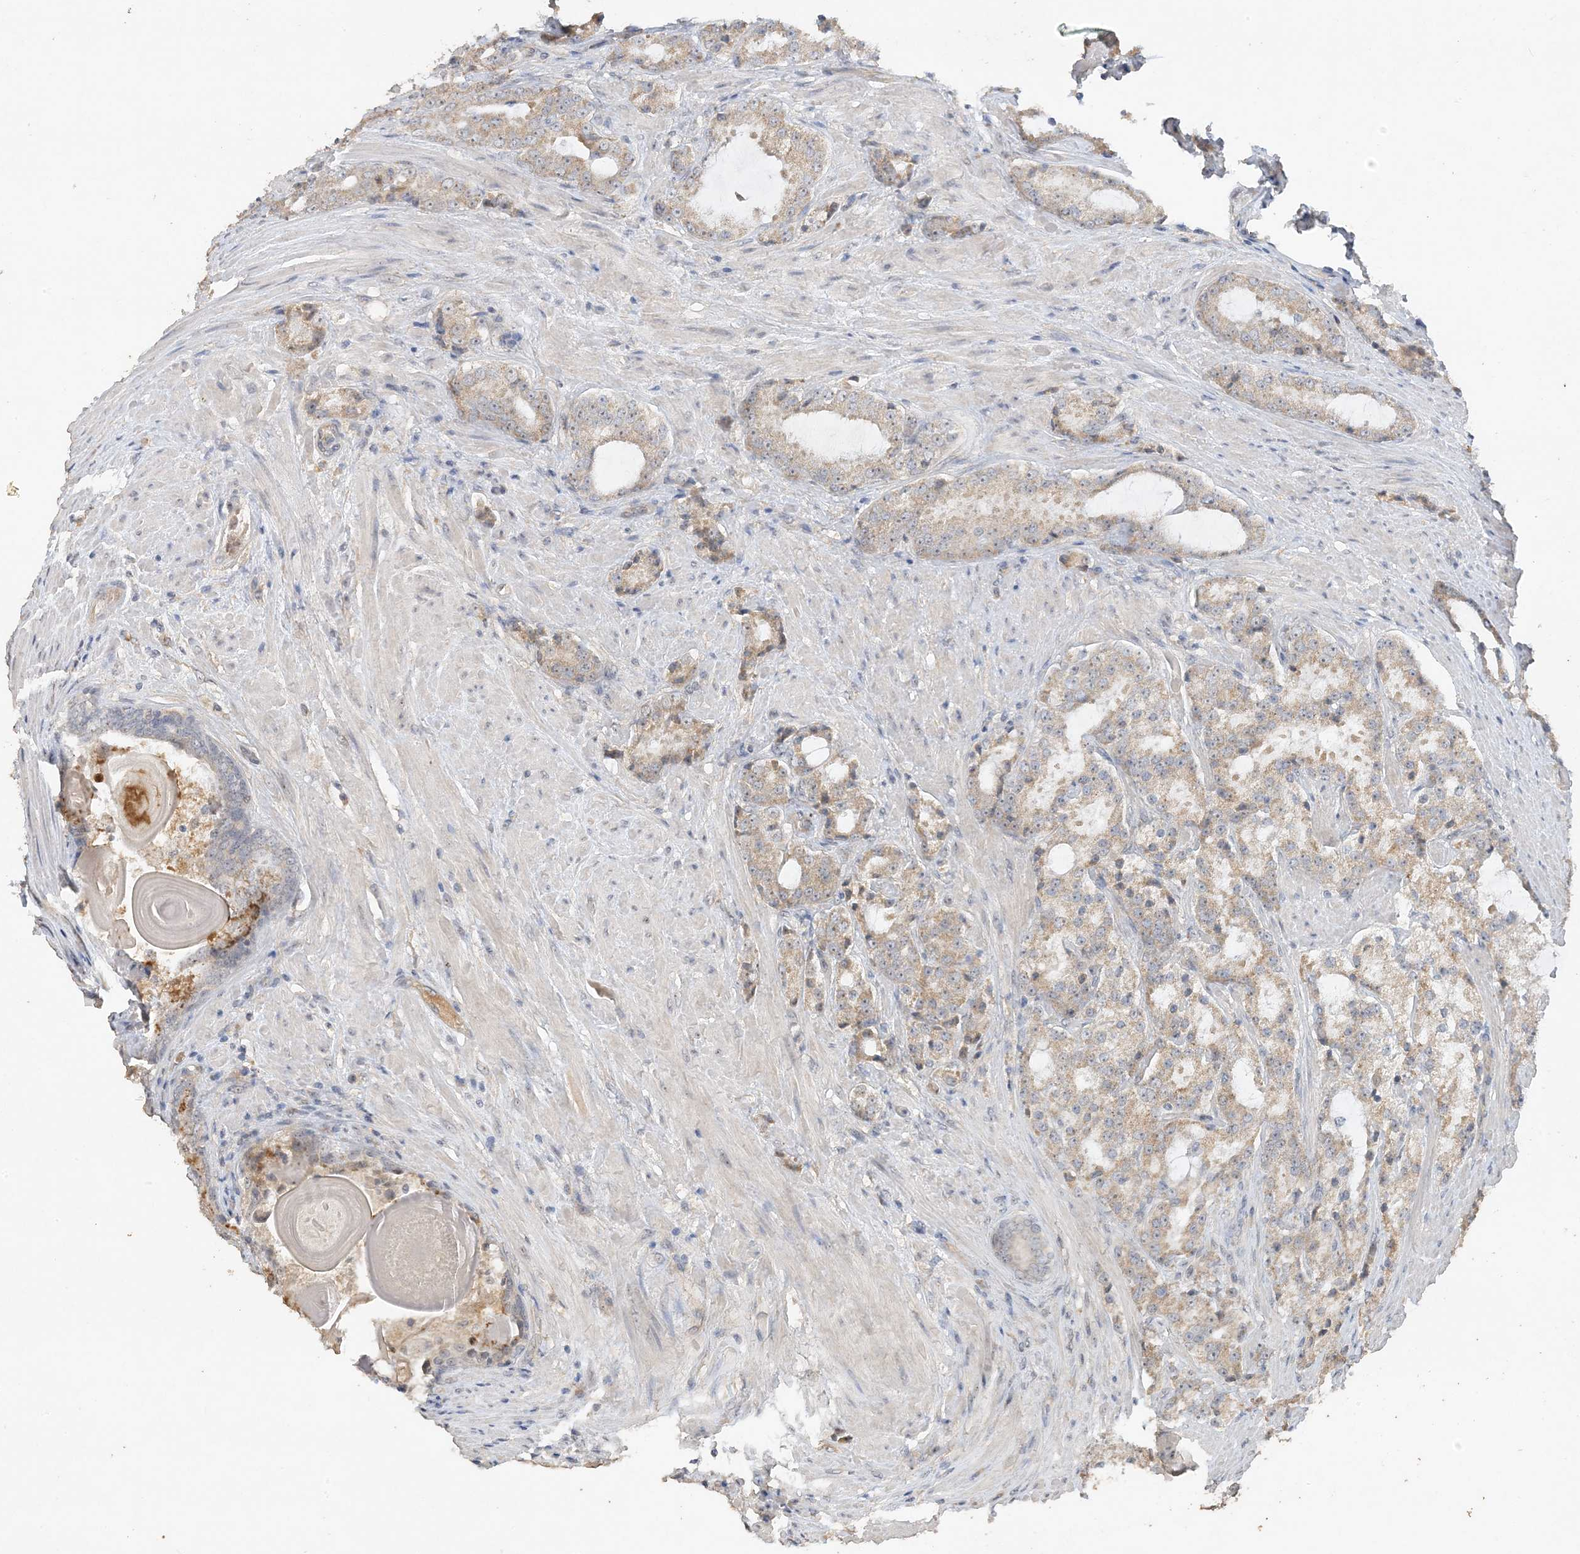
{"staining": {"intensity": "weak", "quantity": ">75%", "location": "cytoplasmic/membranous"}, "tissue": "prostate cancer", "cell_type": "Tumor cells", "image_type": "cancer", "snomed": [{"axis": "morphology", "description": "Adenocarcinoma, High grade"}, {"axis": "topography", "description": "Prostate"}], "caption": "Immunohistochemistry (IHC) of human prostate cancer exhibits low levels of weak cytoplasmic/membranous positivity in approximately >75% of tumor cells. (DAB (3,3'-diaminobenzidine) IHC, brown staining for protein, blue staining for nuclei).", "gene": "DDX18", "patient": {"sex": "male", "age": 66}}